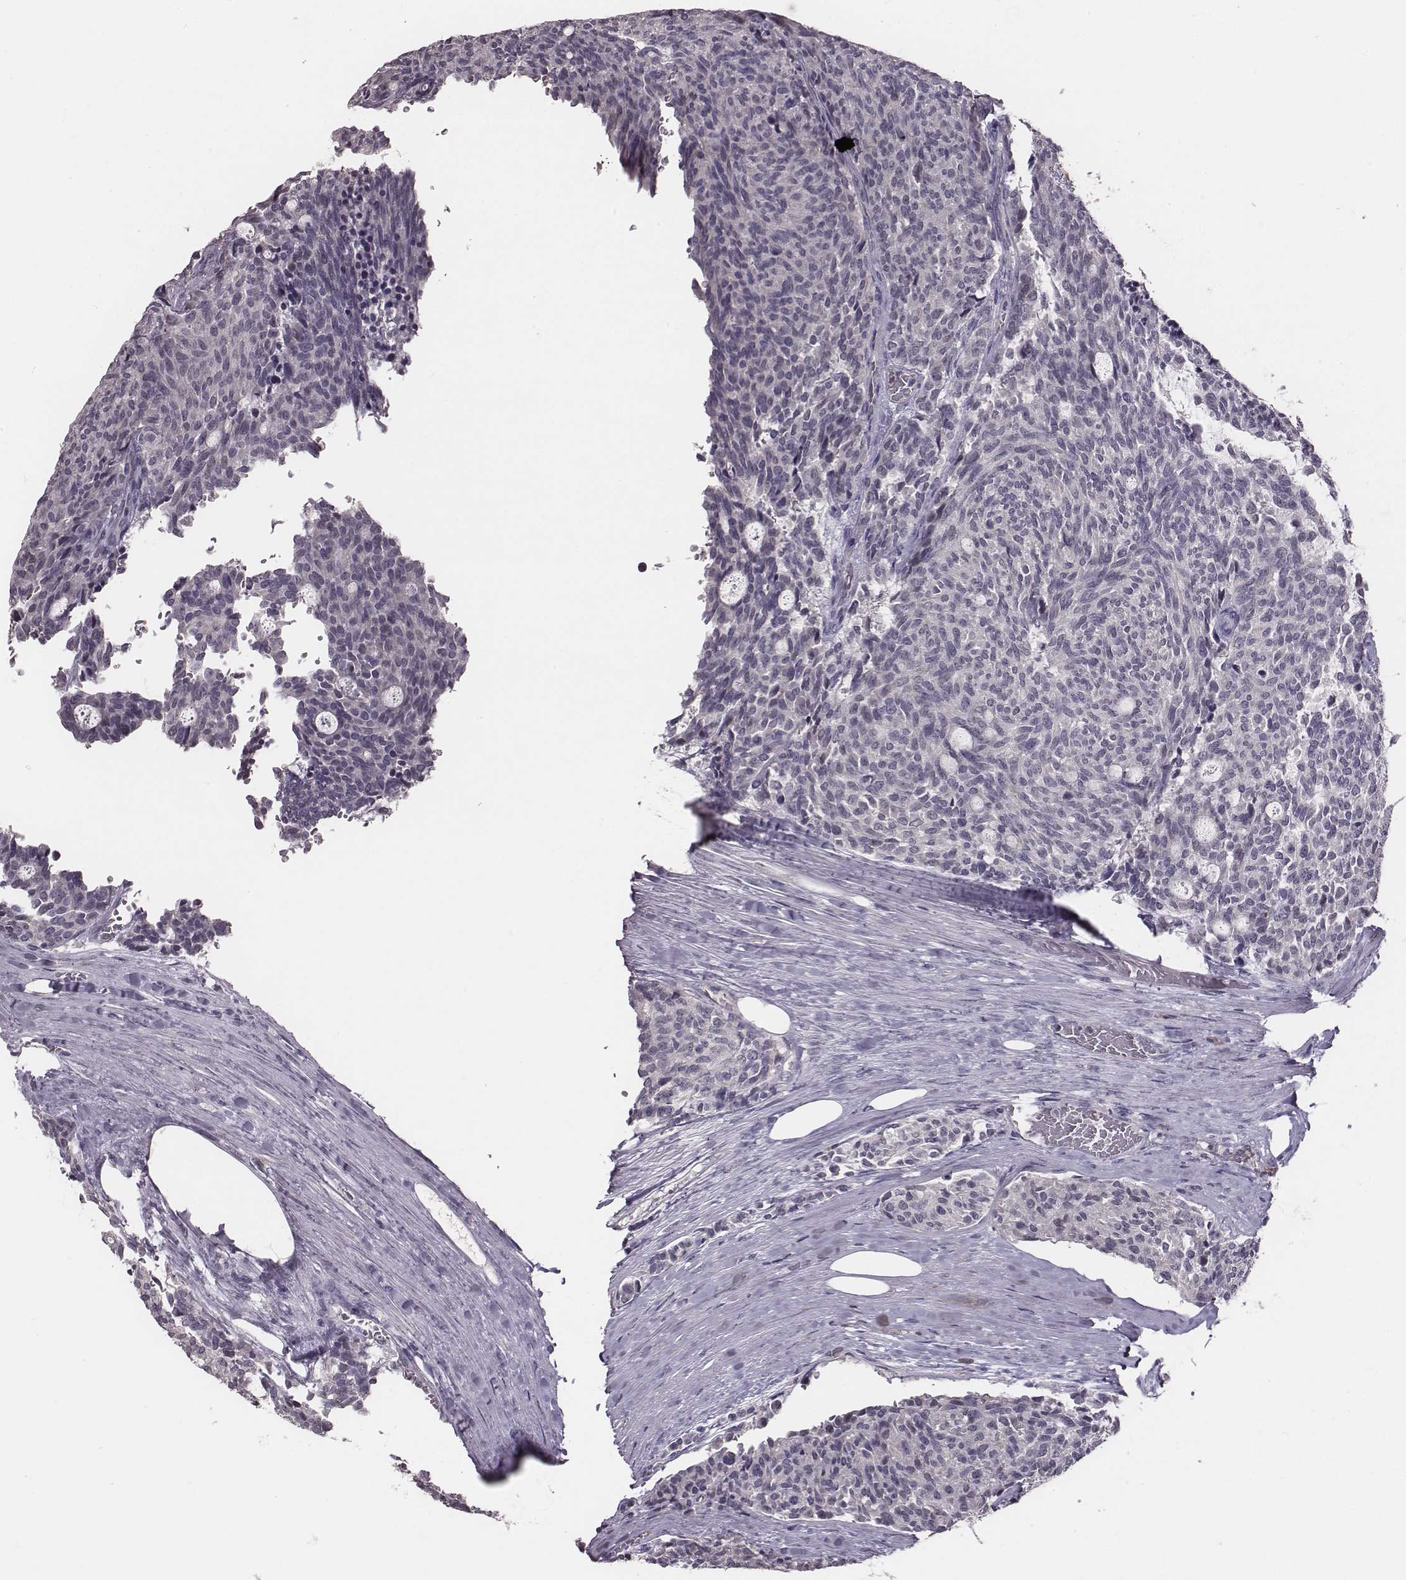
{"staining": {"intensity": "negative", "quantity": "none", "location": "none"}, "tissue": "carcinoid", "cell_type": "Tumor cells", "image_type": "cancer", "snomed": [{"axis": "morphology", "description": "Carcinoid, malignant, NOS"}, {"axis": "topography", "description": "Pancreas"}], "caption": "Carcinoid was stained to show a protein in brown. There is no significant expression in tumor cells.", "gene": "SLC22A6", "patient": {"sex": "female", "age": 54}}